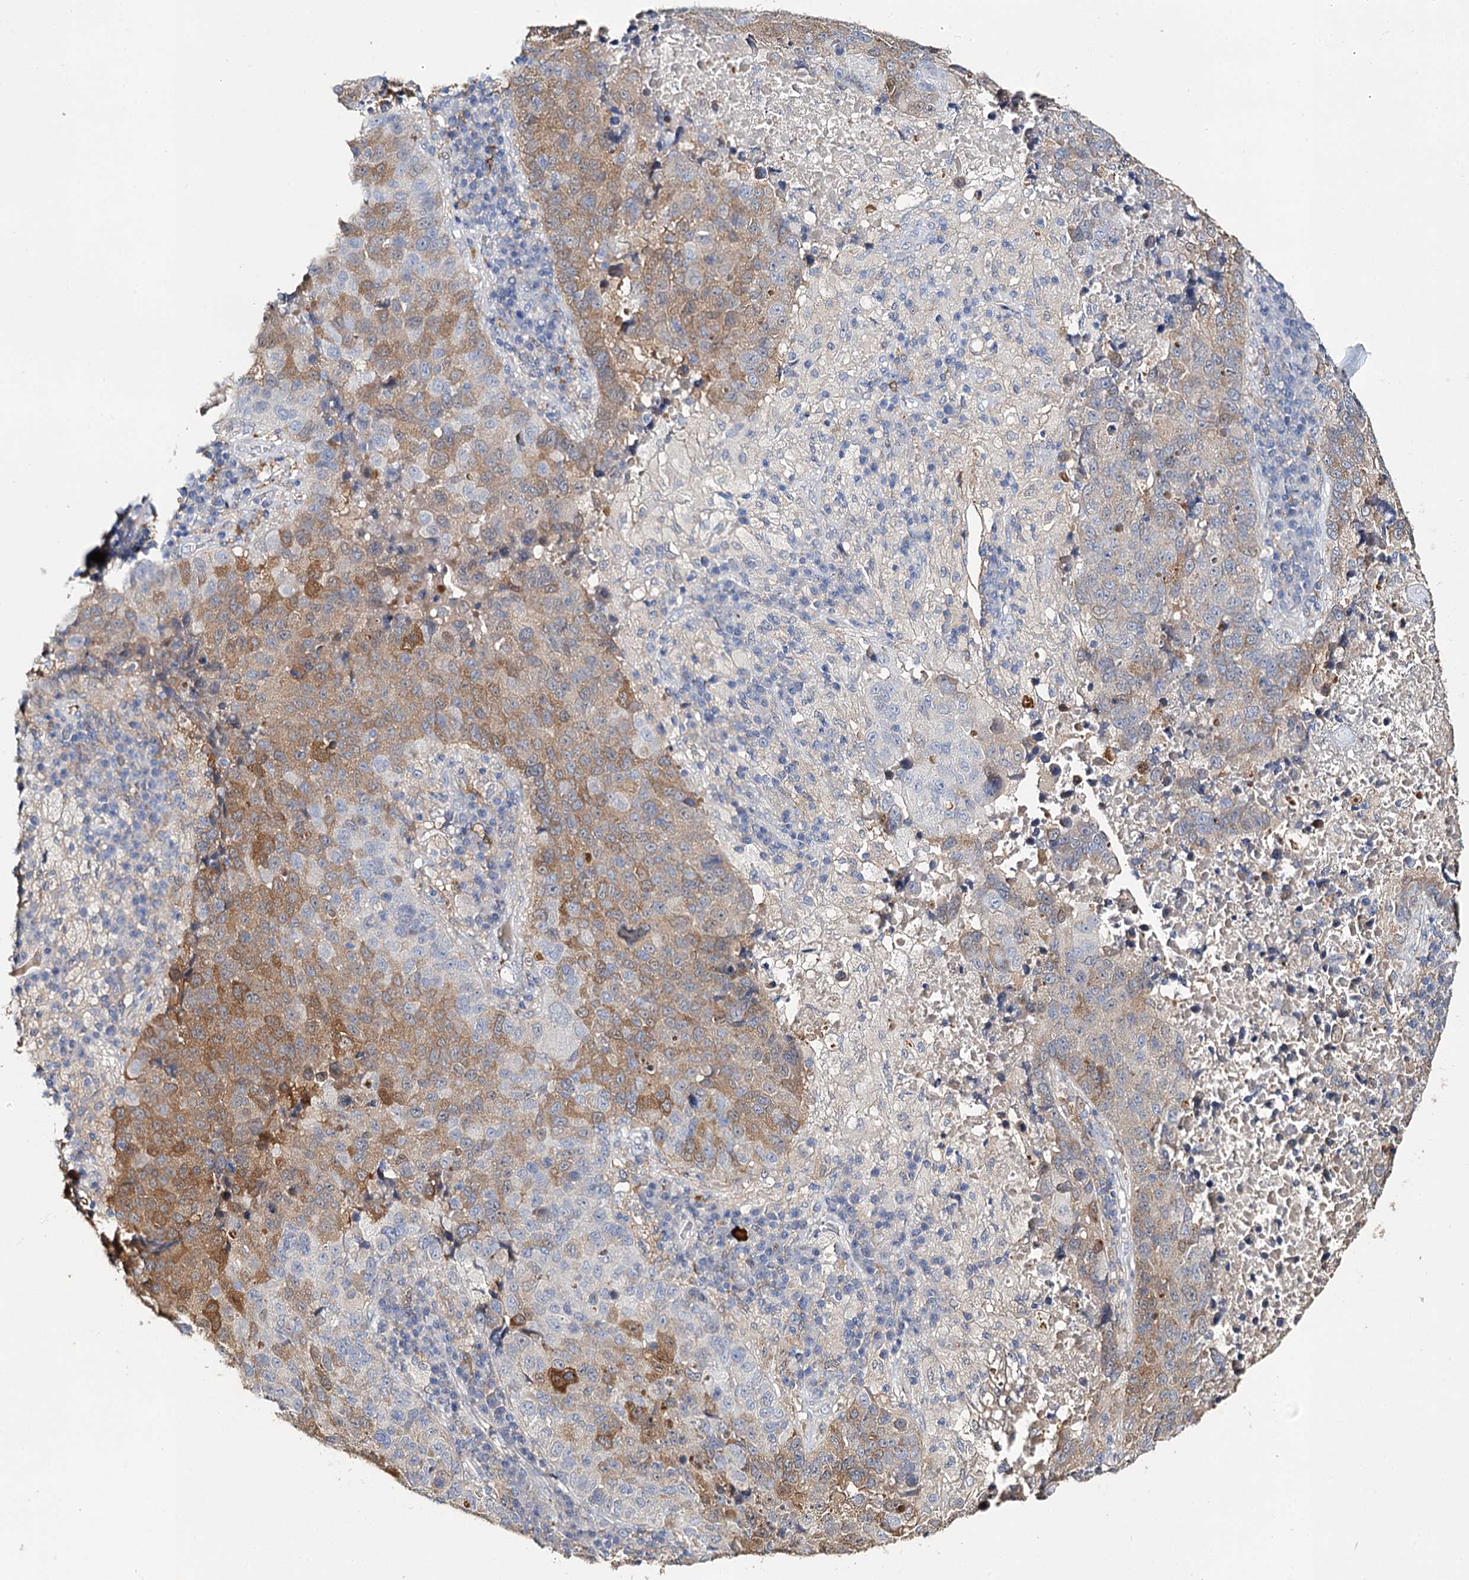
{"staining": {"intensity": "moderate", "quantity": "25%-75%", "location": "cytoplasmic/membranous"}, "tissue": "lung cancer", "cell_type": "Tumor cells", "image_type": "cancer", "snomed": [{"axis": "morphology", "description": "Squamous cell carcinoma, NOS"}, {"axis": "topography", "description": "Lung"}], "caption": "A photomicrograph showing moderate cytoplasmic/membranous positivity in approximately 25%-75% of tumor cells in lung squamous cell carcinoma, as visualized by brown immunohistochemical staining.", "gene": "DNAH6", "patient": {"sex": "male", "age": 73}}